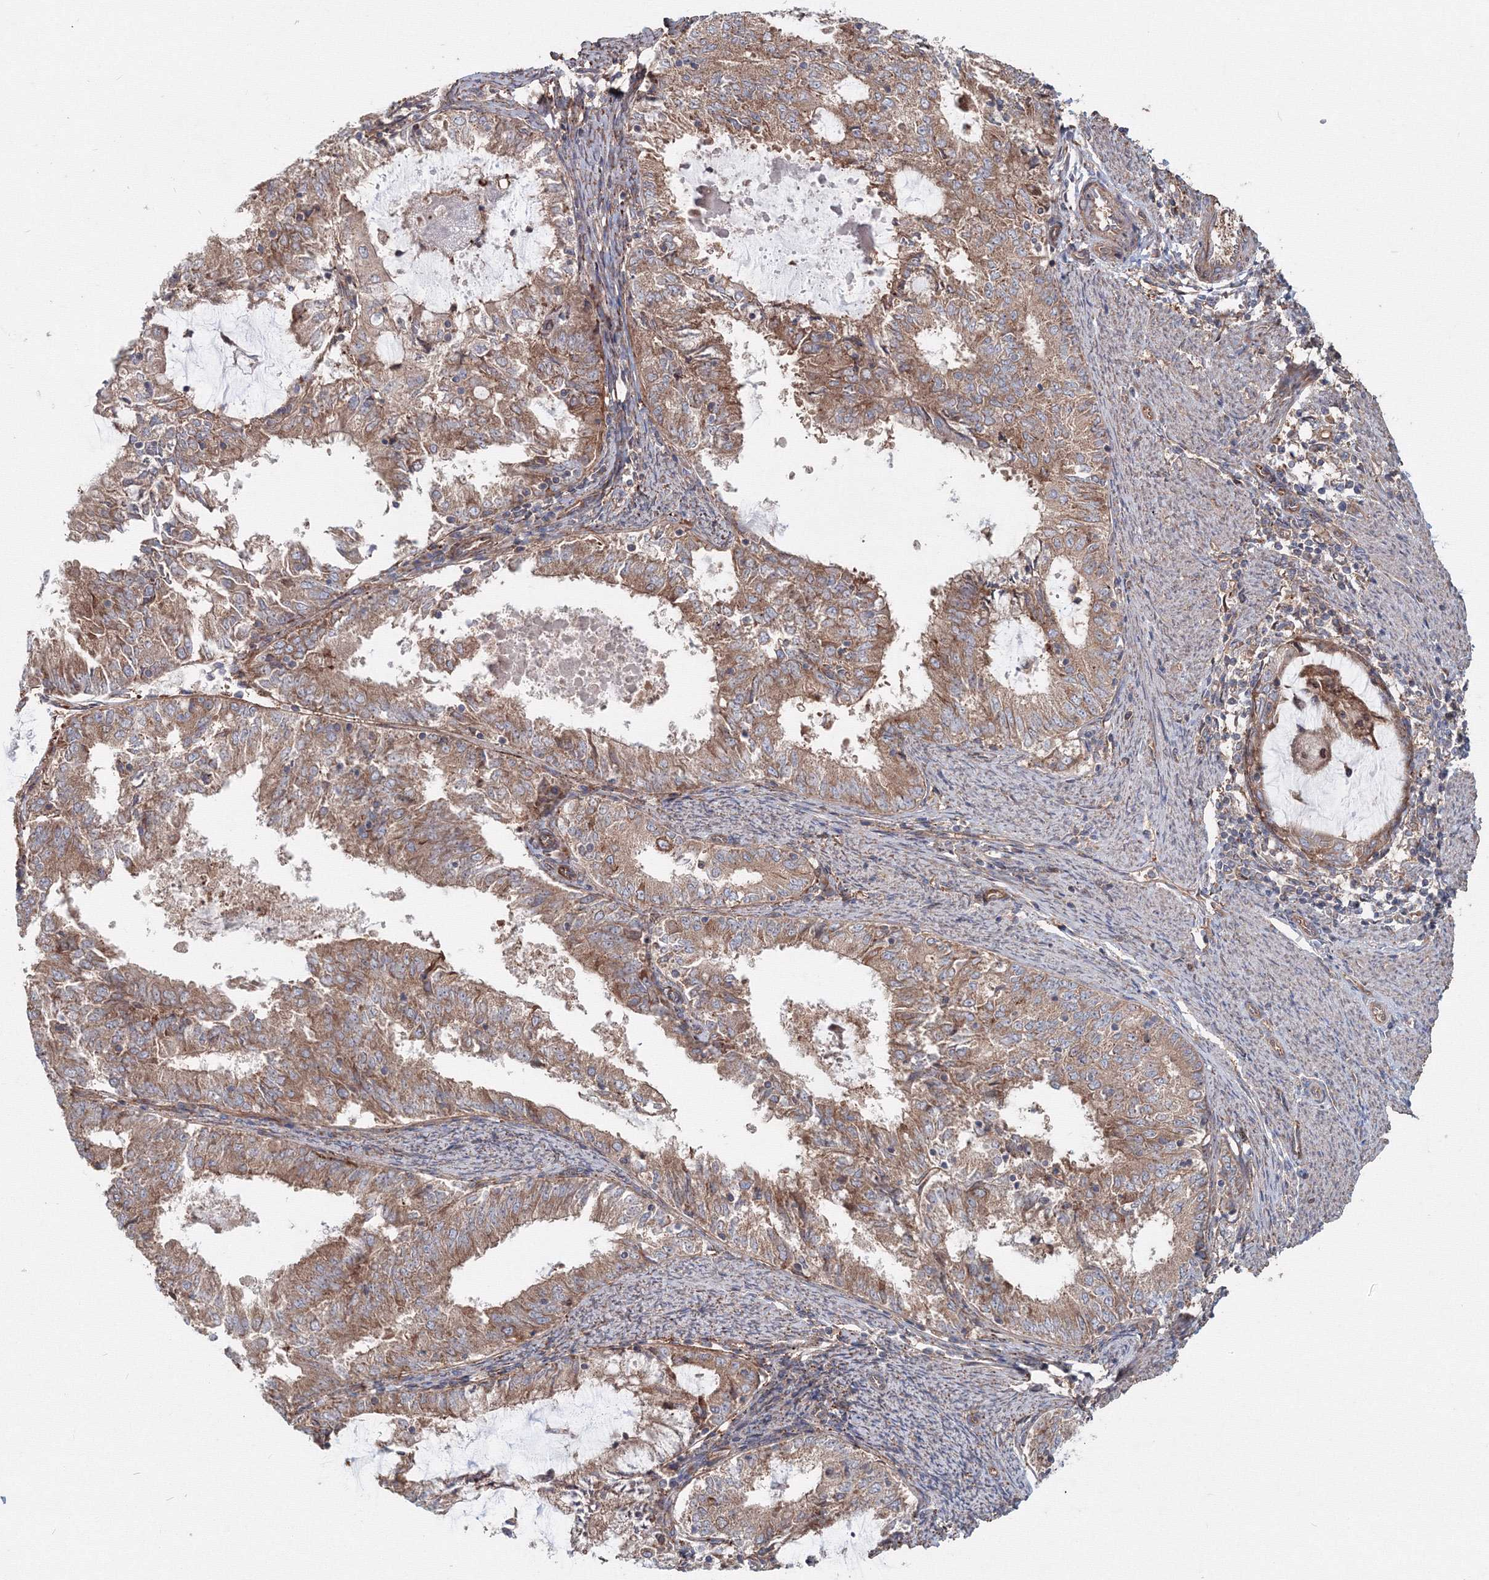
{"staining": {"intensity": "moderate", "quantity": ">75%", "location": "cytoplasmic/membranous"}, "tissue": "endometrial cancer", "cell_type": "Tumor cells", "image_type": "cancer", "snomed": [{"axis": "morphology", "description": "Adenocarcinoma, NOS"}, {"axis": "topography", "description": "Endometrium"}], "caption": "Immunohistochemistry staining of endometrial cancer, which displays medium levels of moderate cytoplasmic/membranous expression in approximately >75% of tumor cells indicating moderate cytoplasmic/membranous protein positivity. The staining was performed using DAB (3,3'-diaminobenzidine) (brown) for protein detection and nuclei were counterstained in hematoxylin (blue).", "gene": "EXOC1", "patient": {"sex": "female", "age": 57}}